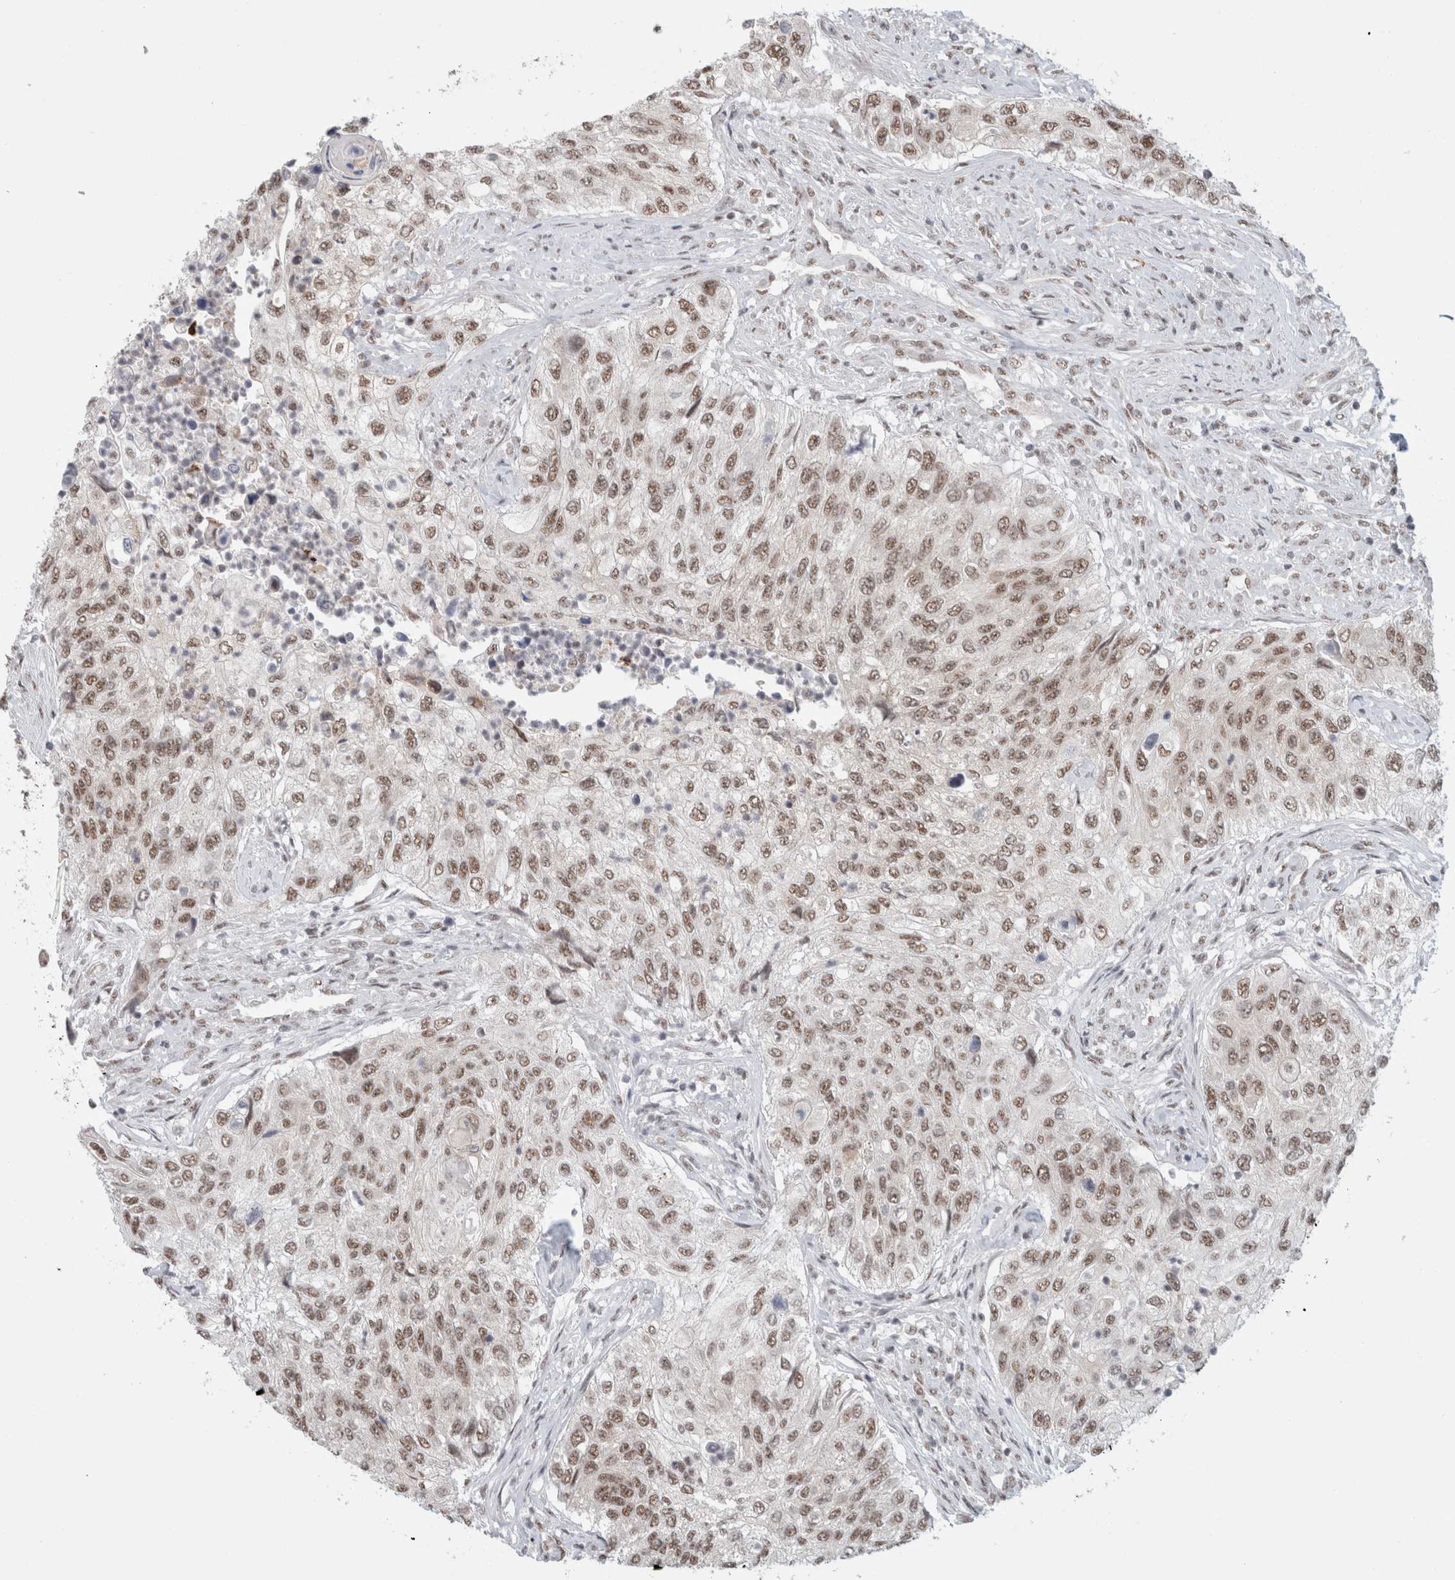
{"staining": {"intensity": "moderate", "quantity": ">75%", "location": "nuclear"}, "tissue": "urothelial cancer", "cell_type": "Tumor cells", "image_type": "cancer", "snomed": [{"axis": "morphology", "description": "Urothelial carcinoma, High grade"}, {"axis": "topography", "description": "Urinary bladder"}], "caption": "Immunohistochemistry staining of high-grade urothelial carcinoma, which reveals medium levels of moderate nuclear expression in approximately >75% of tumor cells indicating moderate nuclear protein positivity. The staining was performed using DAB (3,3'-diaminobenzidine) (brown) for protein detection and nuclei were counterstained in hematoxylin (blue).", "gene": "TRMT12", "patient": {"sex": "female", "age": 60}}